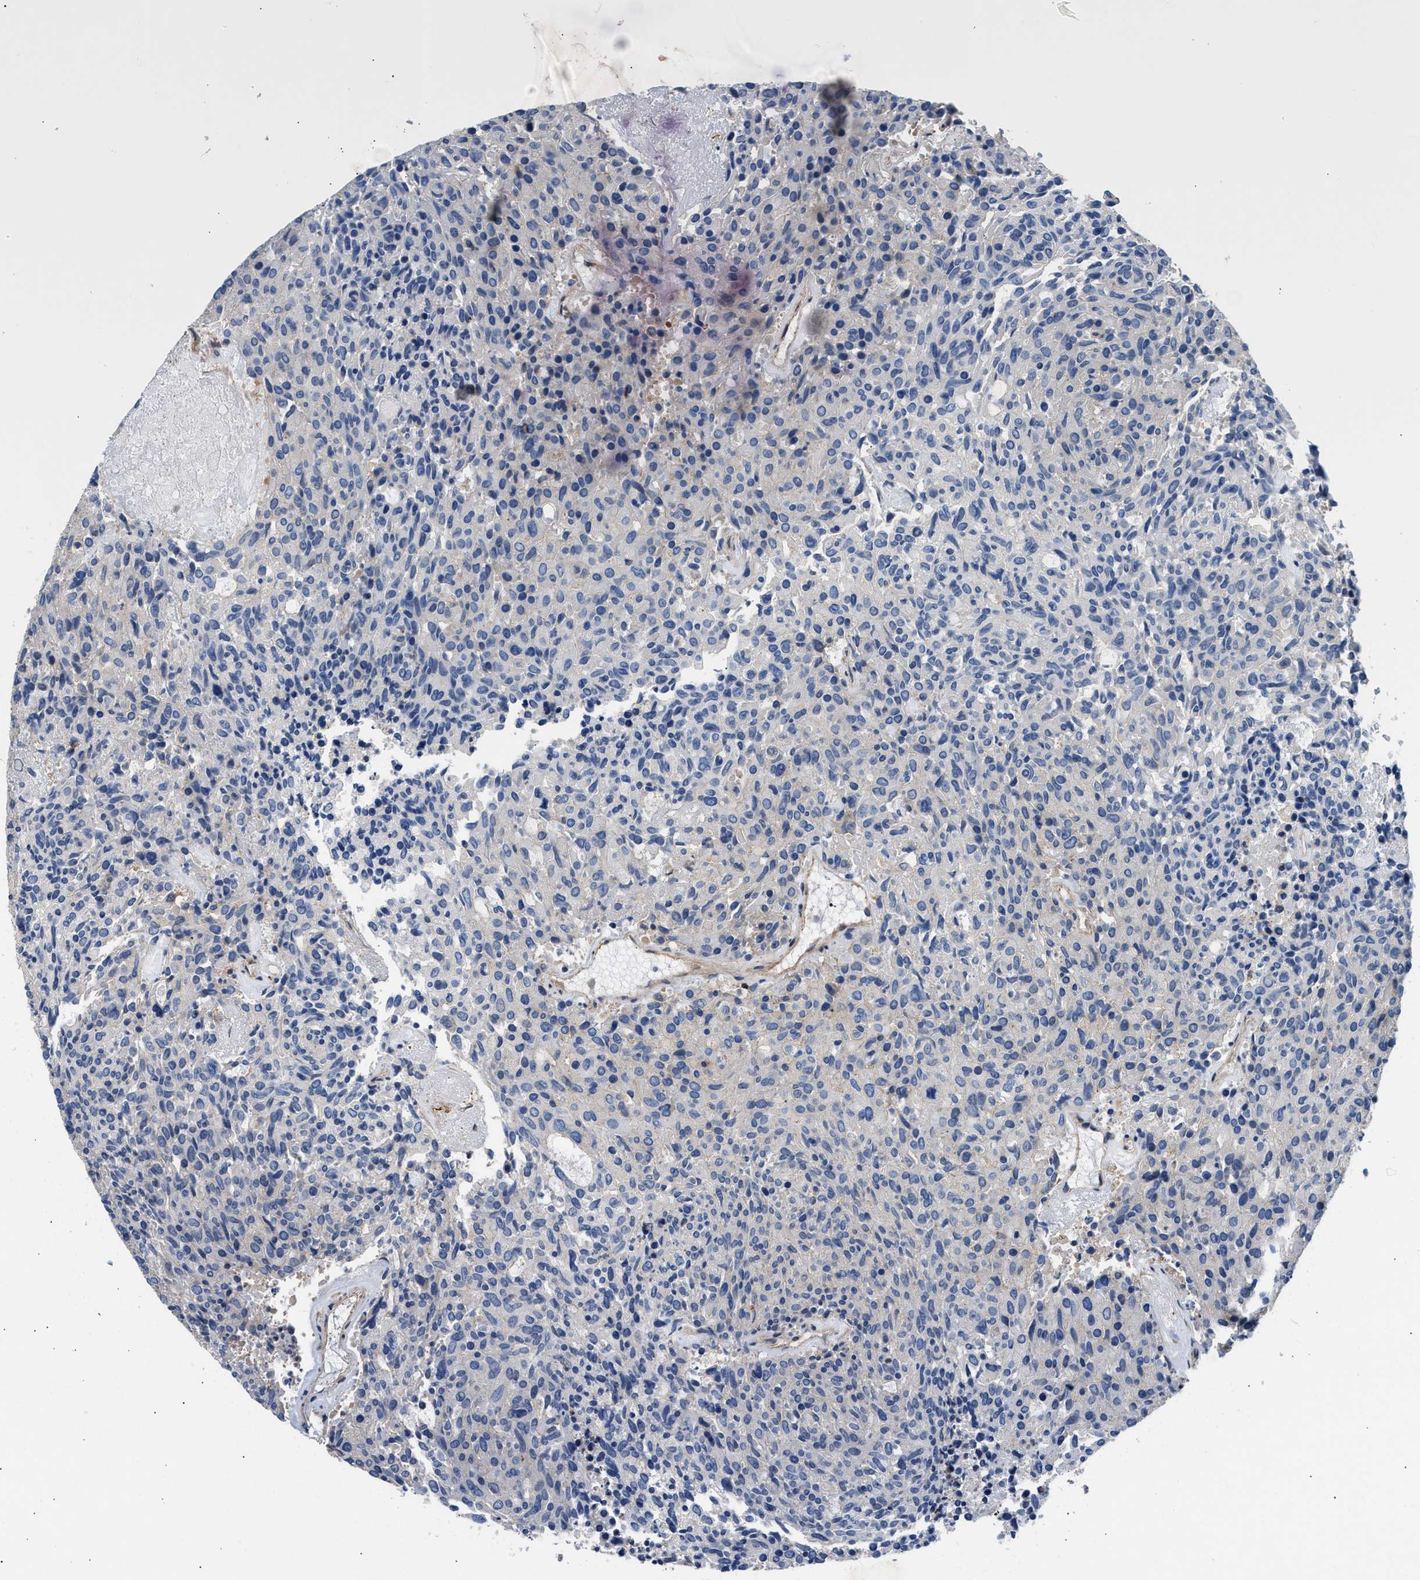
{"staining": {"intensity": "negative", "quantity": "none", "location": "none"}, "tissue": "carcinoid", "cell_type": "Tumor cells", "image_type": "cancer", "snomed": [{"axis": "morphology", "description": "Carcinoid, malignant, NOS"}, {"axis": "topography", "description": "Pancreas"}], "caption": "IHC histopathology image of neoplastic tissue: malignant carcinoid stained with DAB displays no significant protein positivity in tumor cells.", "gene": "SAMD9L", "patient": {"sex": "female", "age": 54}}